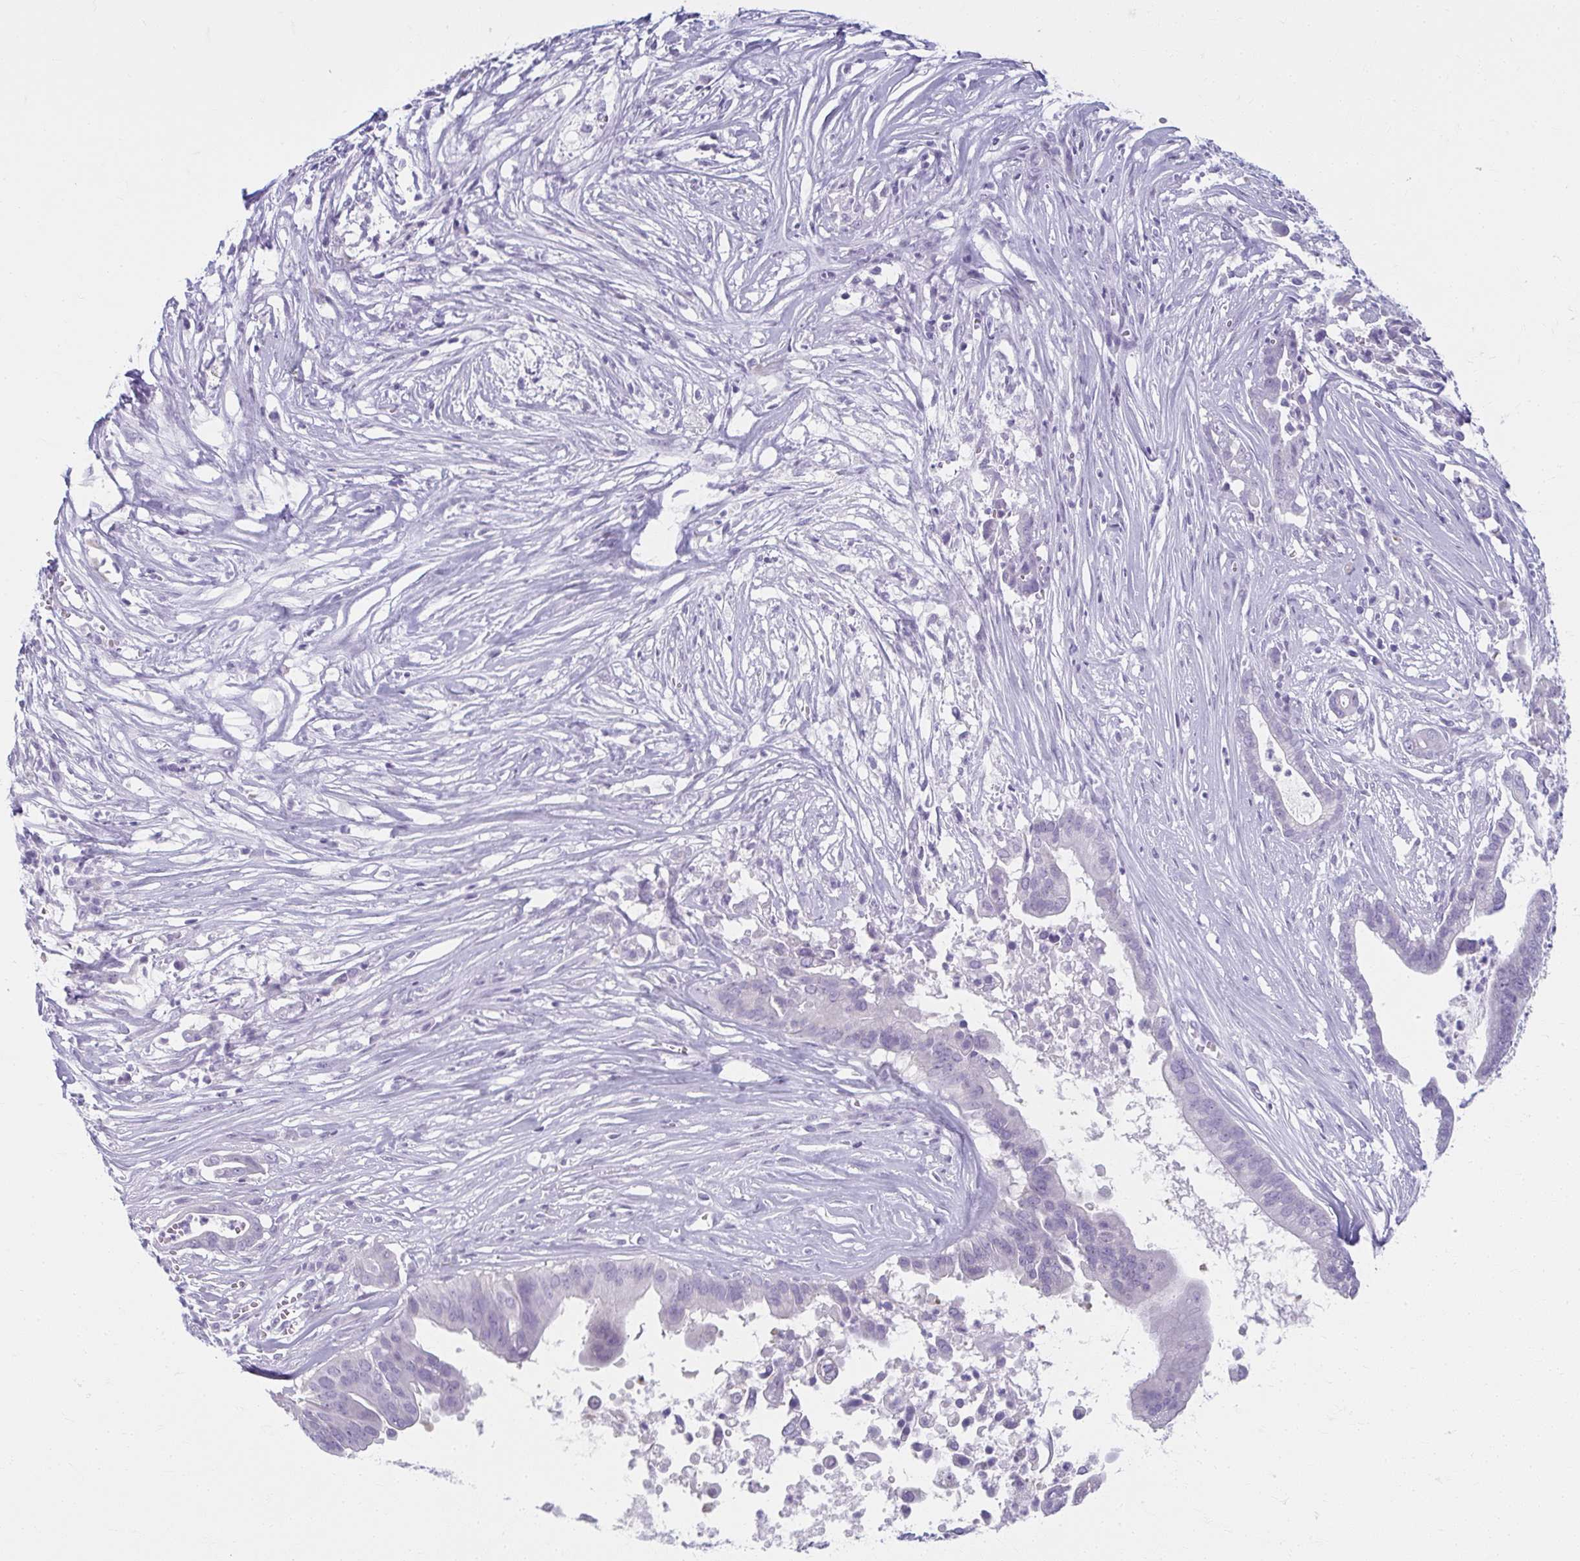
{"staining": {"intensity": "negative", "quantity": "none", "location": "none"}, "tissue": "pancreatic cancer", "cell_type": "Tumor cells", "image_type": "cancer", "snomed": [{"axis": "morphology", "description": "Adenocarcinoma, NOS"}, {"axis": "topography", "description": "Pancreas"}], "caption": "The photomicrograph reveals no staining of tumor cells in pancreatic cancer (adenocarcinoma).", "gene": "MOBP", "patient": {"sex": "male", "age": 61}}